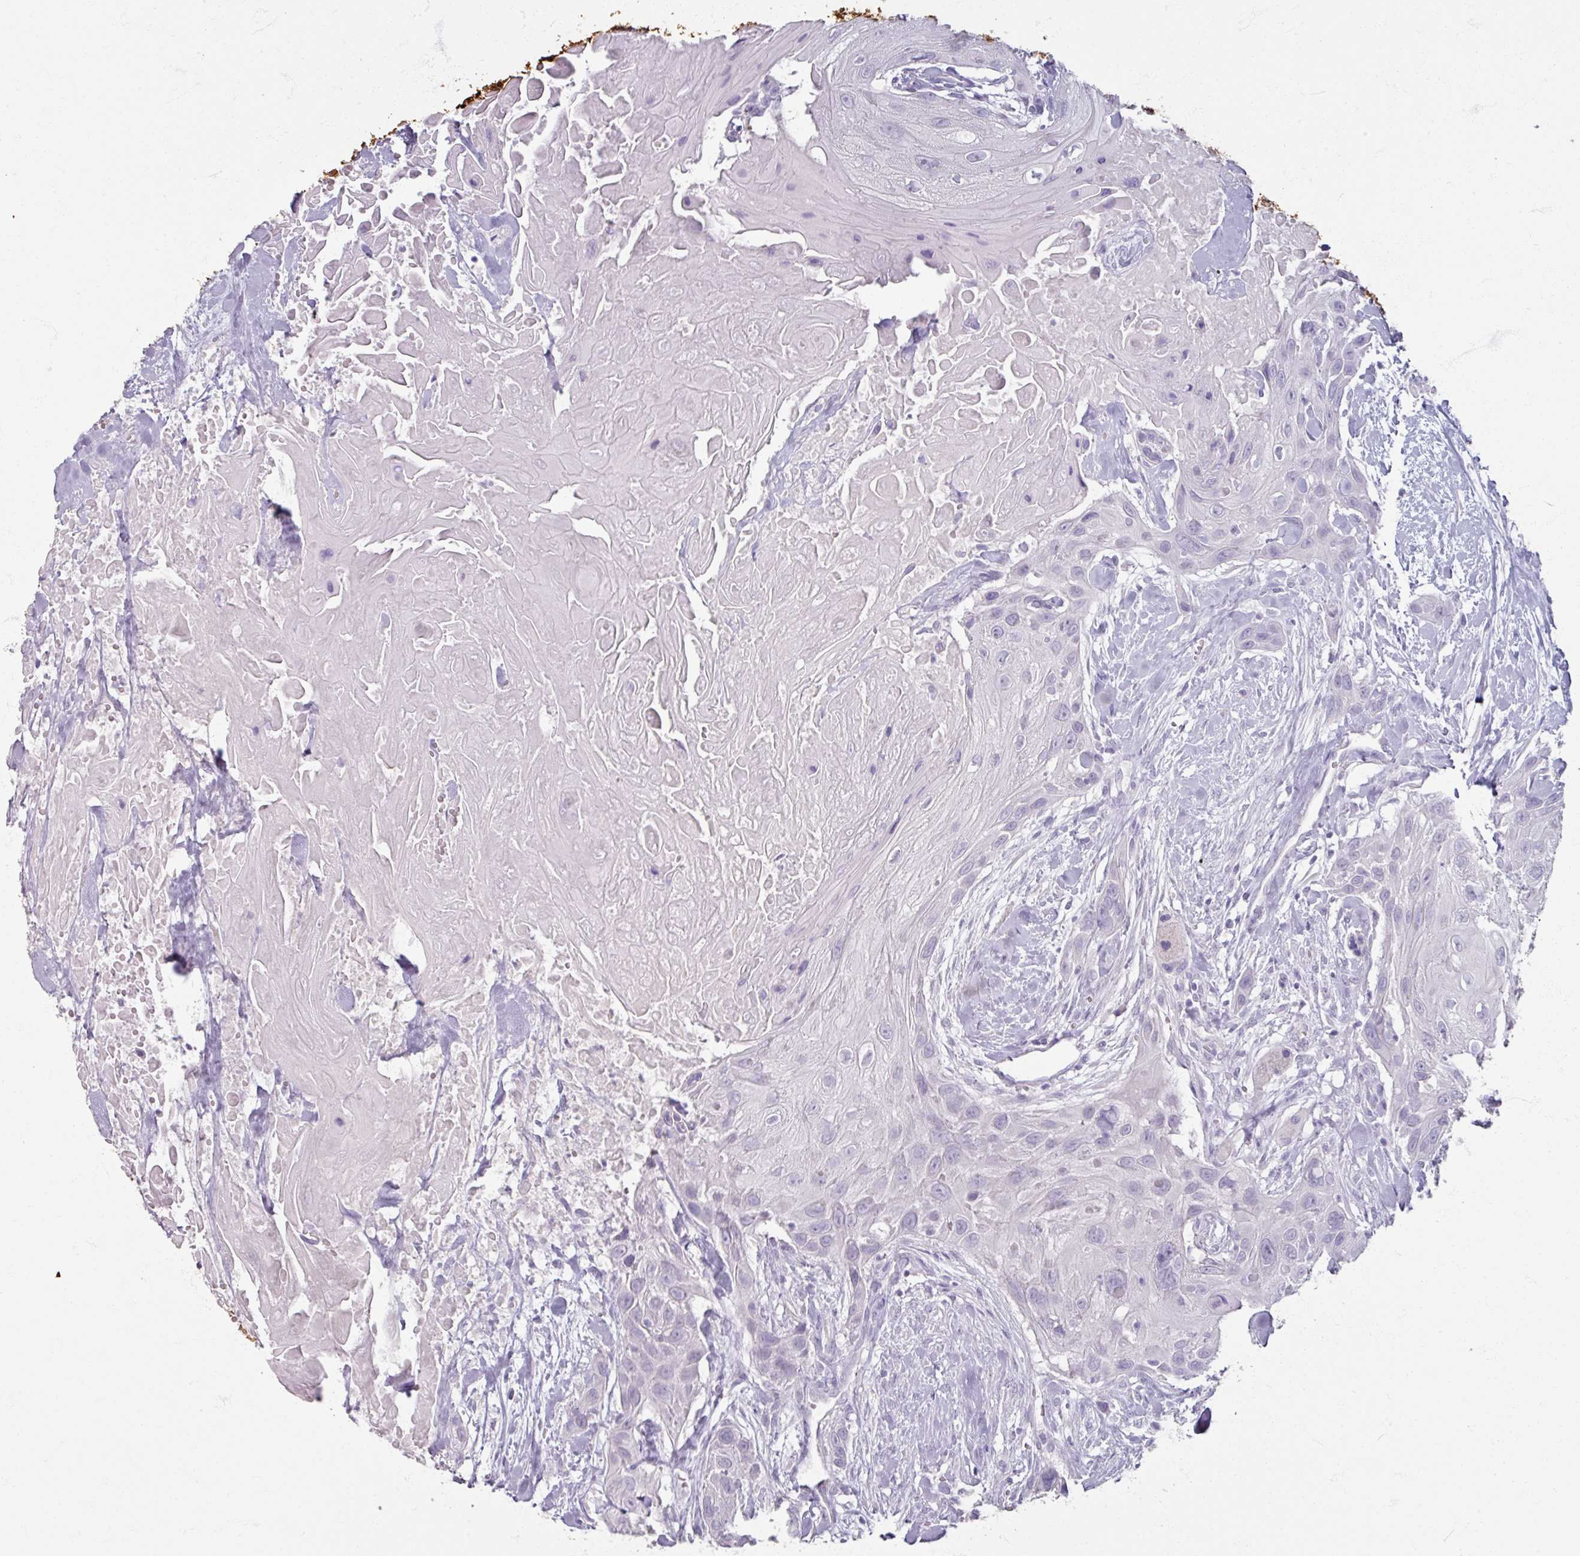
{"staining": {"intensity": "negative", "quantity": "none", "location": "none"}, "tissue": "head and neck cancer", "cell_type": "Tumor cells", "image_type": "cancer", "snomed": [{"axis": "morphology", "description": "Squamous cell carcinoma, NOS"}, {"axis": "topography", "description": "Head-Neck"}], "caption": "An immunohistochemistry micrograph of head and neck squamous cell carcinoma is shown. There is no staining in tumor cells of head and neck squamous cell carcinoma. (DAB immunohistochemistry with hematoxylin counter stain).", "gene": "TG", "patient": {"sex": "male", "age": 81}}